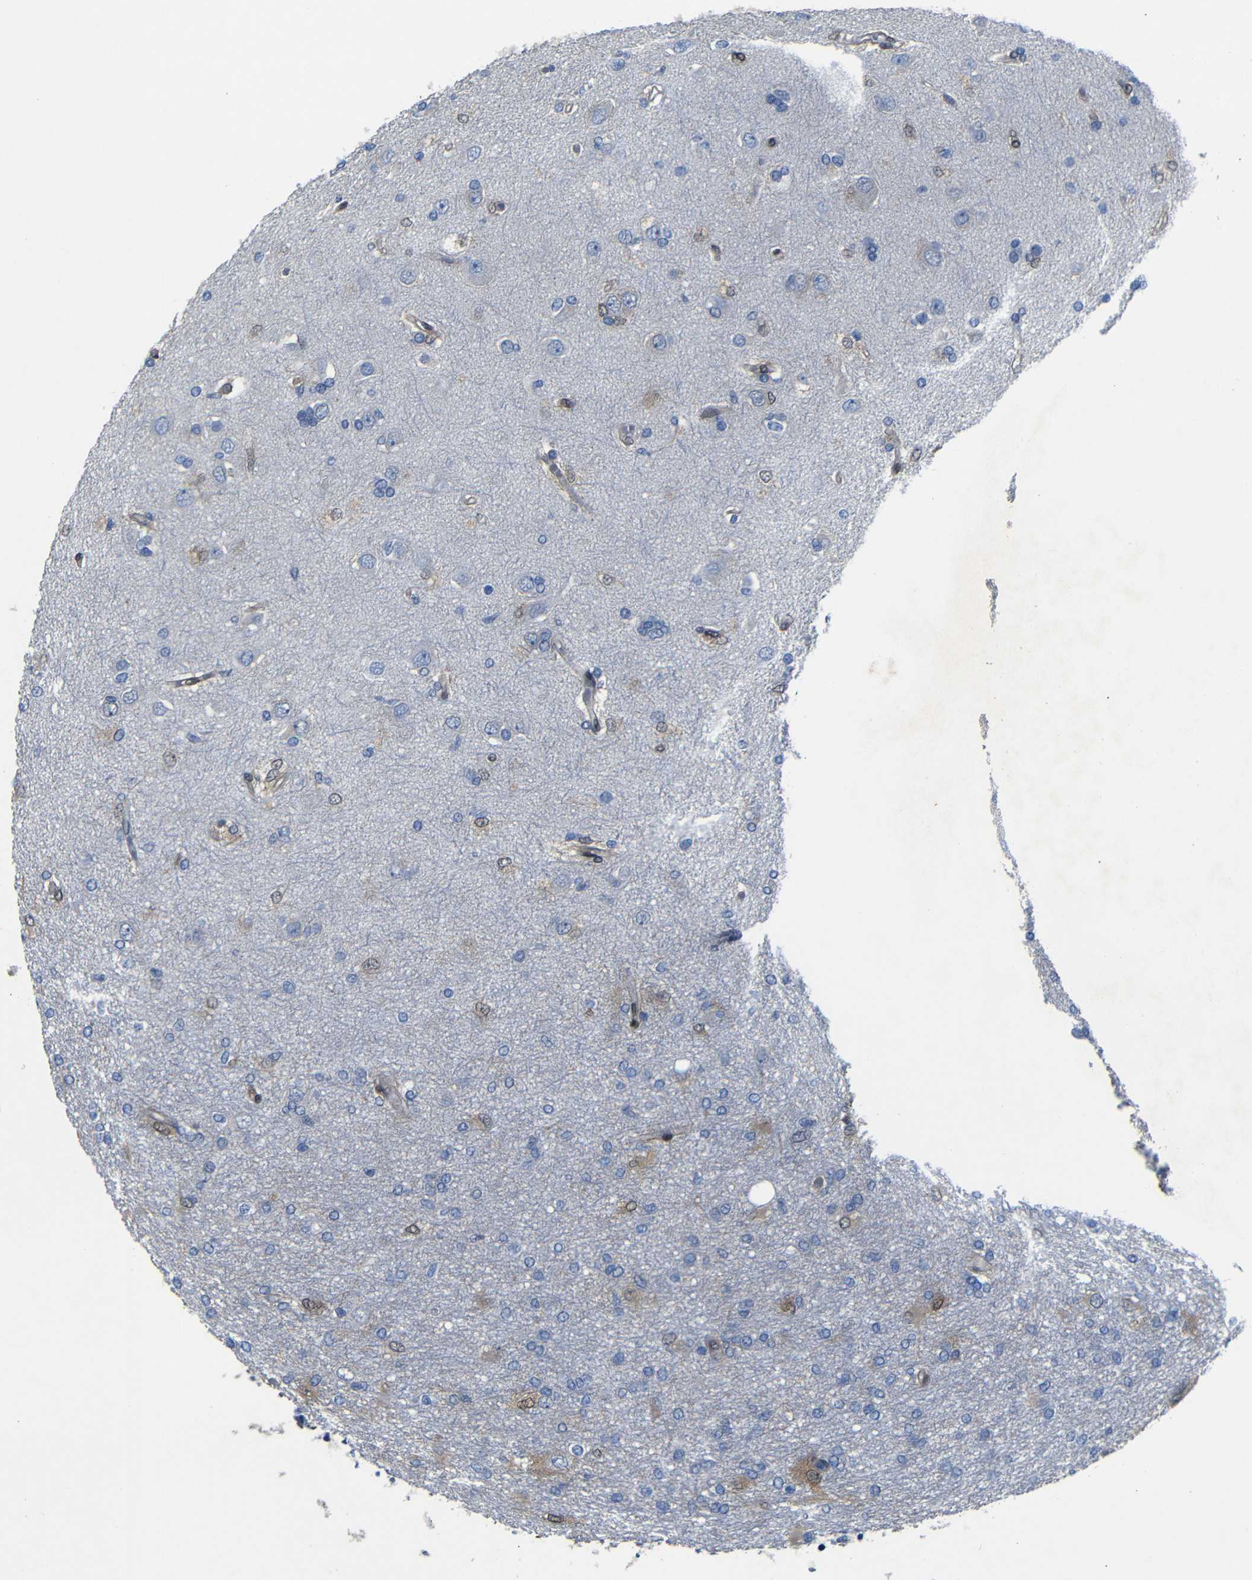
{"staining": {"intensity": "moderate", "quantity": "<25%", "location": "cytoplasmic/membranous,nuclear"}, "tissue": "glioma", "cell_type": "Tumor cells", "image_type": "cancer", "snomed": [{"axis": "morphology", "description": "Glioma, malignant, High grade"}, {"axis": "topography", "description": "Brain"}], "caption": "Approximately <25% of tumor cells in human high-grade glioma (malignant) display moderate cytoplasmic/membranous and nuclear protein expression as visualized by brown immunohistochemical staining.", "gene": "YAP1", "patient": {"sex": "female", "age": 59}}